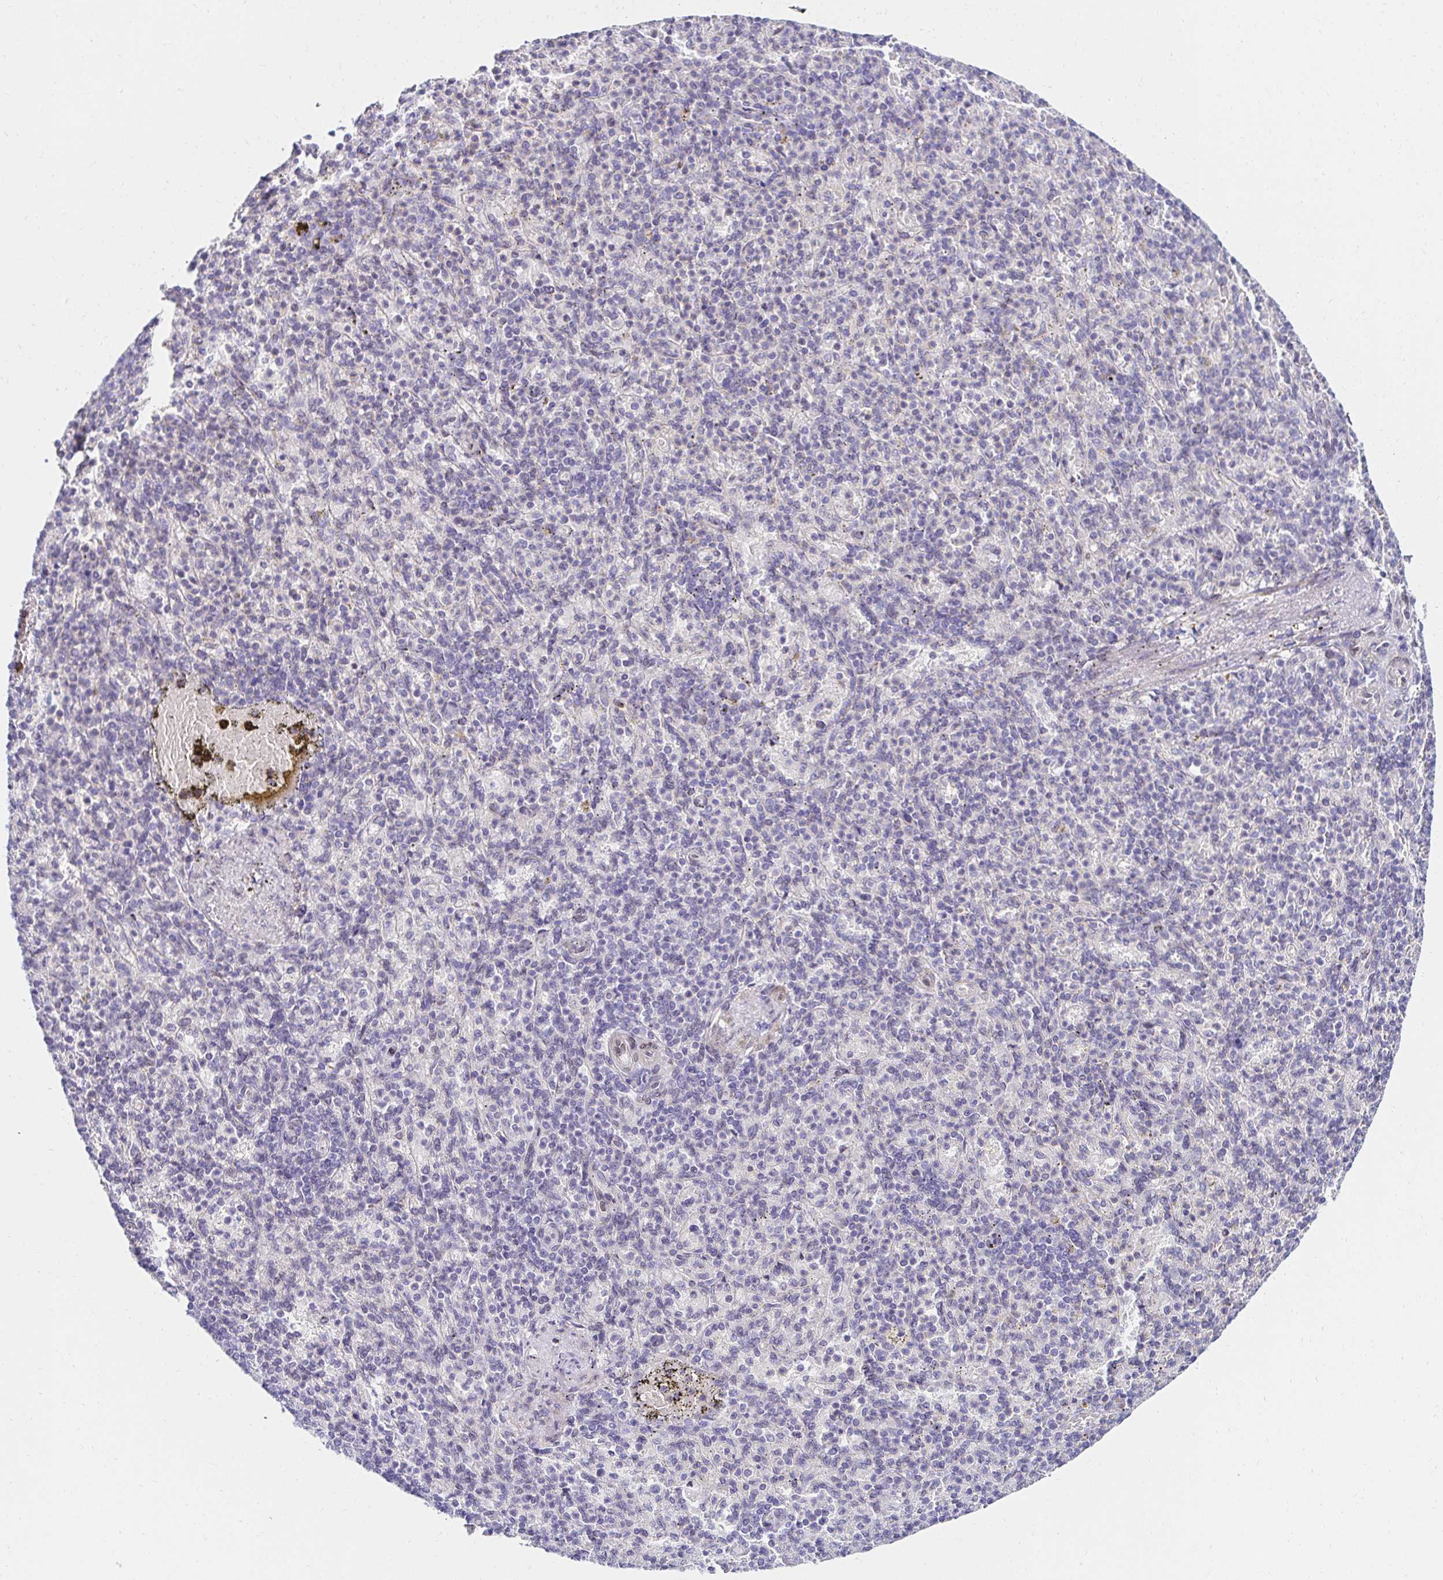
{"staining": {"intensity": "negative", "quantity": "none", "location": "none"}, "tissue": "spleen", "cell_type": "Cells in red pulp", "image_type": "normal", "snomed": [{"axis": "morphology", "description": "Normal tissue, NOS"}, {"axis": "topography", "description": "Spleen"}], "caption": "A high-resolution image shows immunohistochemistry staining of benign spleen, which exhibits no significant expression in cells in red pulp. (DAB (3,3'-diaminobenzidine) immunohistochemistry (IHC), high magnification).", "gene": "AKAP14", "patient": {"sex": "female", "age": 74}}